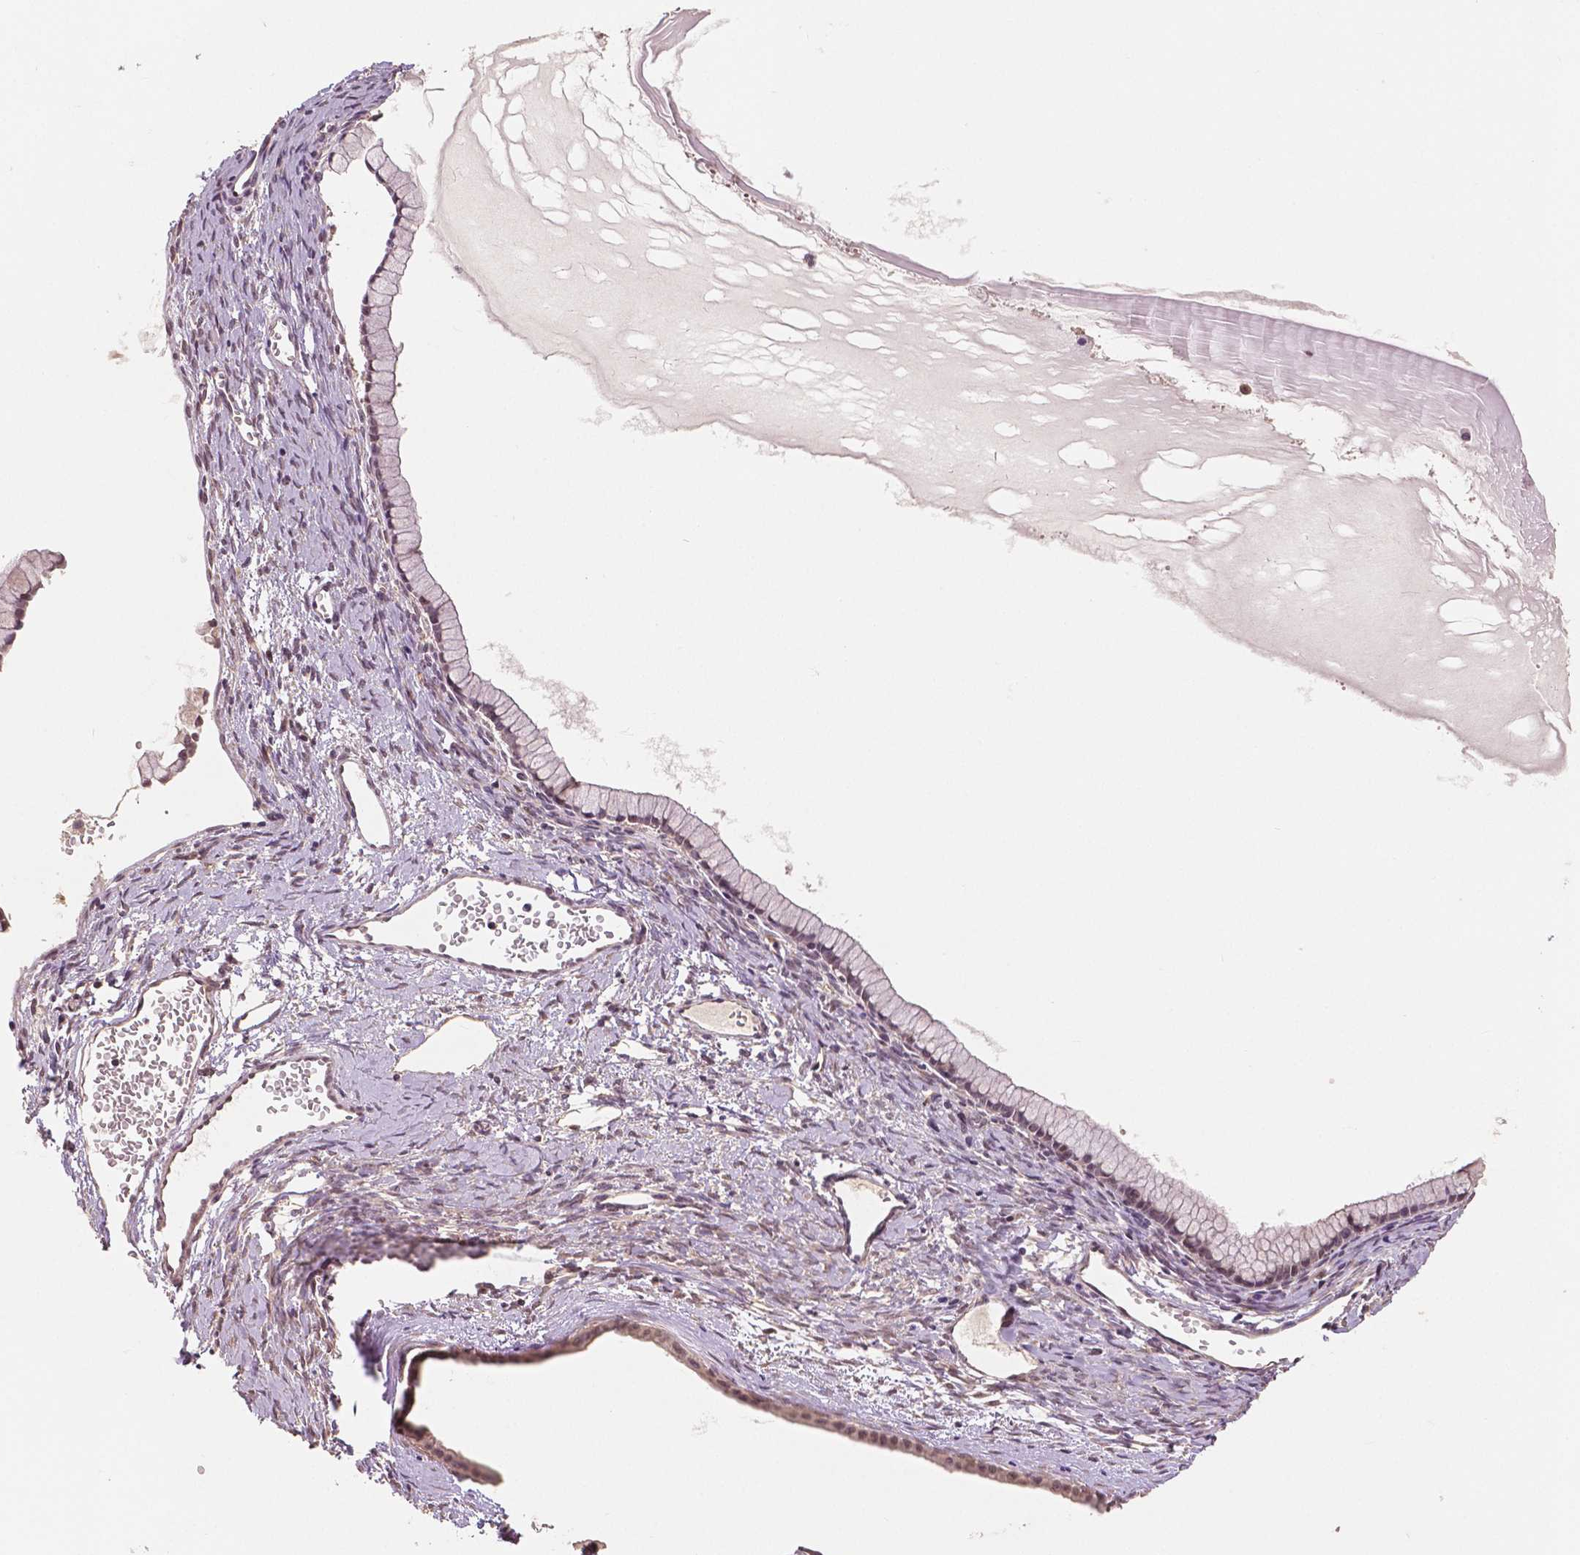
{"staining": {"intensity": "weak", "quantity": ">75%", "location": "nuclear"}, "tissue": "ovarian cancer", "cell_type": "Tumor cells", "image_type": "cancer", "snomed": [{"axis": "morphology", "description": "Cystadenocarcinoma, mucinous, NOS"}, {"axis": "topography", "description": "Ovary"}], "caption": "The immunohistochemical stain shows weak nuclear staining in tumor cells of ovarian cancer (mucinous cystadenocarcinoma) tissue. (IHC, brightfield microscopy, high magnification).", "gene": "MAP1LC3B", "patient": {"sex": "female", "age": 41}}